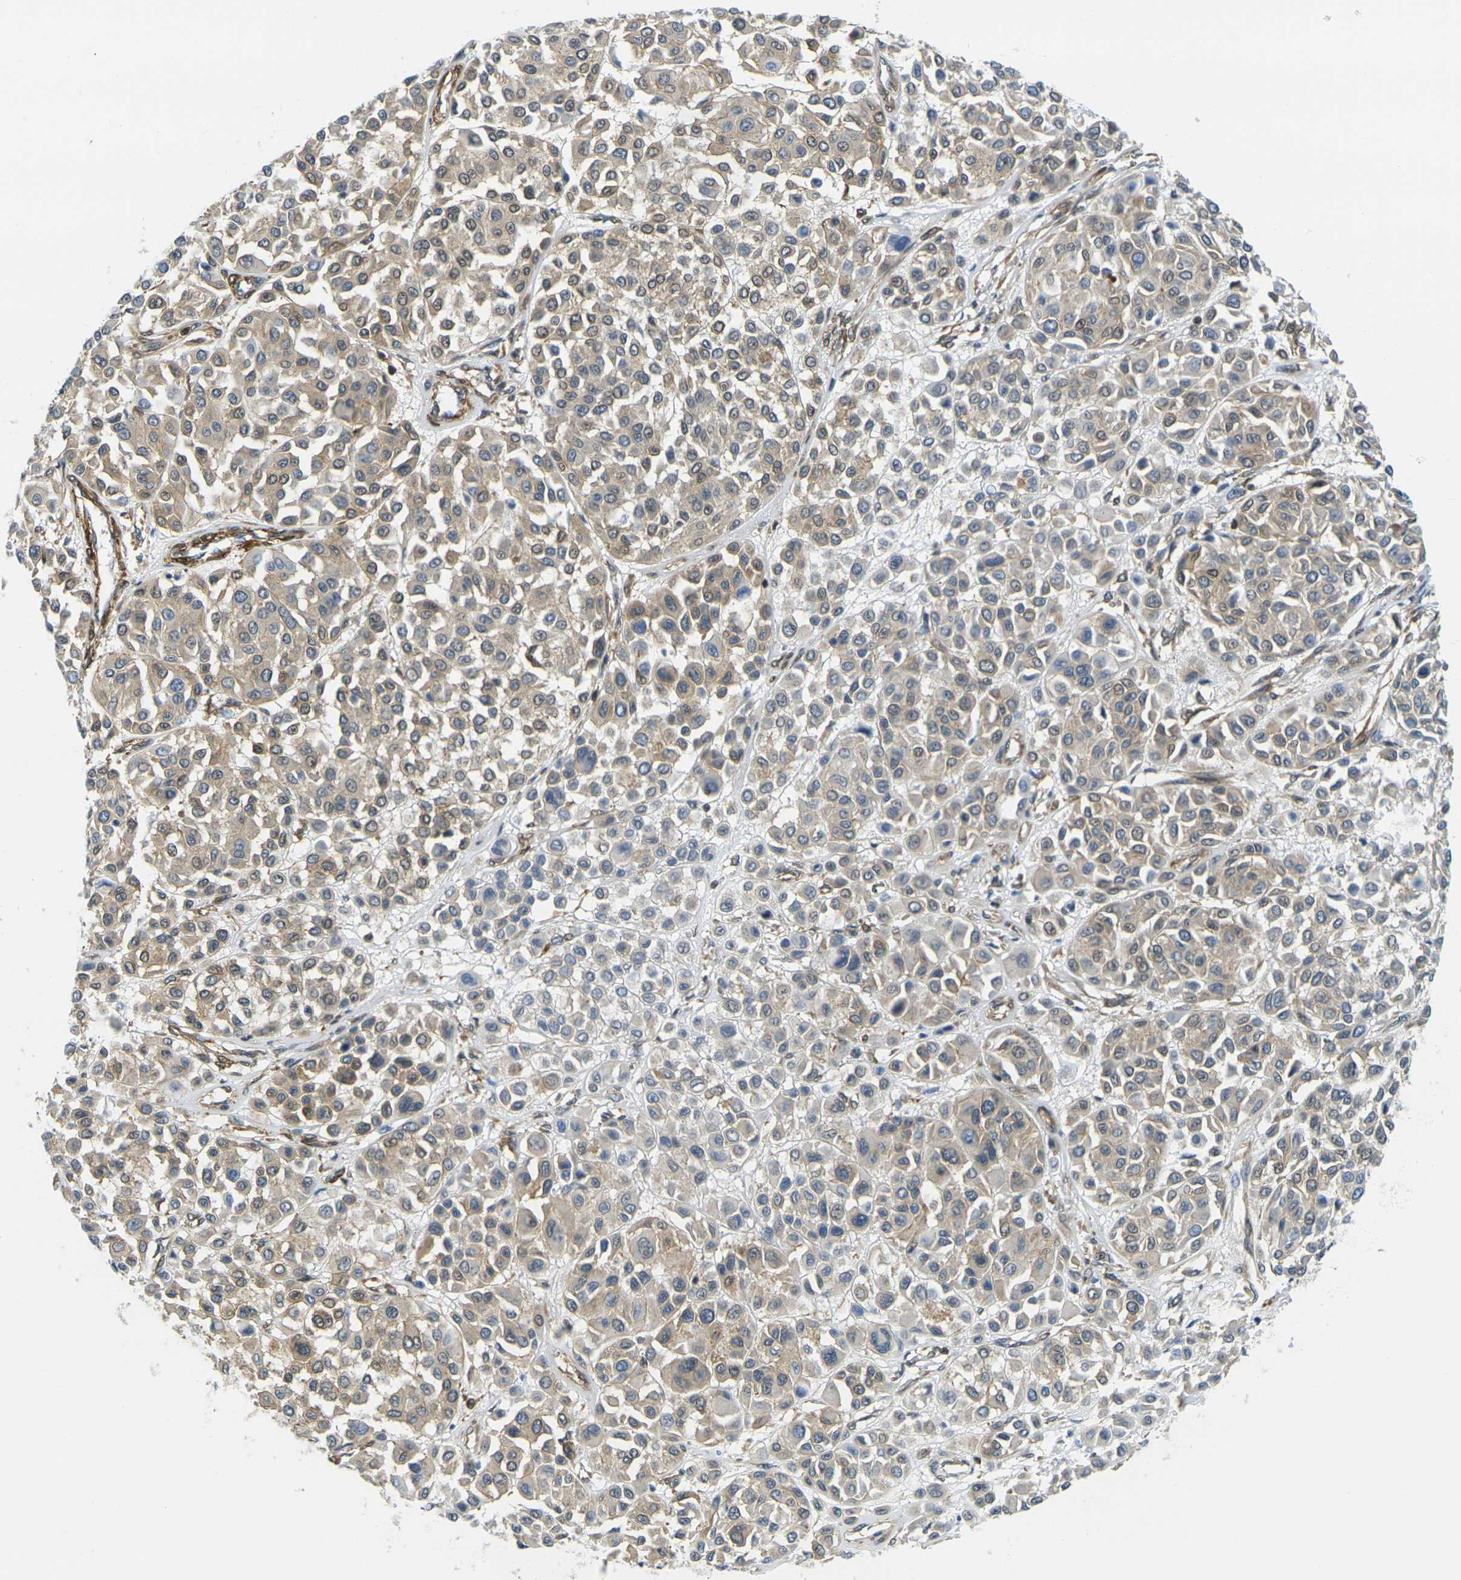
{"staining": {"intensity": "weak", "quantity": ">75%", "location": "cytoplasmic/membranous"}, "tissue": "melanoma", "cell_type": "Tumor cells", "image_type": "cancer", "snomed": [{"axis": "morphology", "description": "Malignant melanoma, Metastatic site"}, {"axis": "topography", "description": "Soft tissue"}], "caption": "Melanoma stained for a protein shows weak cytoplasmic/membranous positivity in tumor cells.", "gene": "LASP1", "patient": {"sex": "male", "age": 41}}